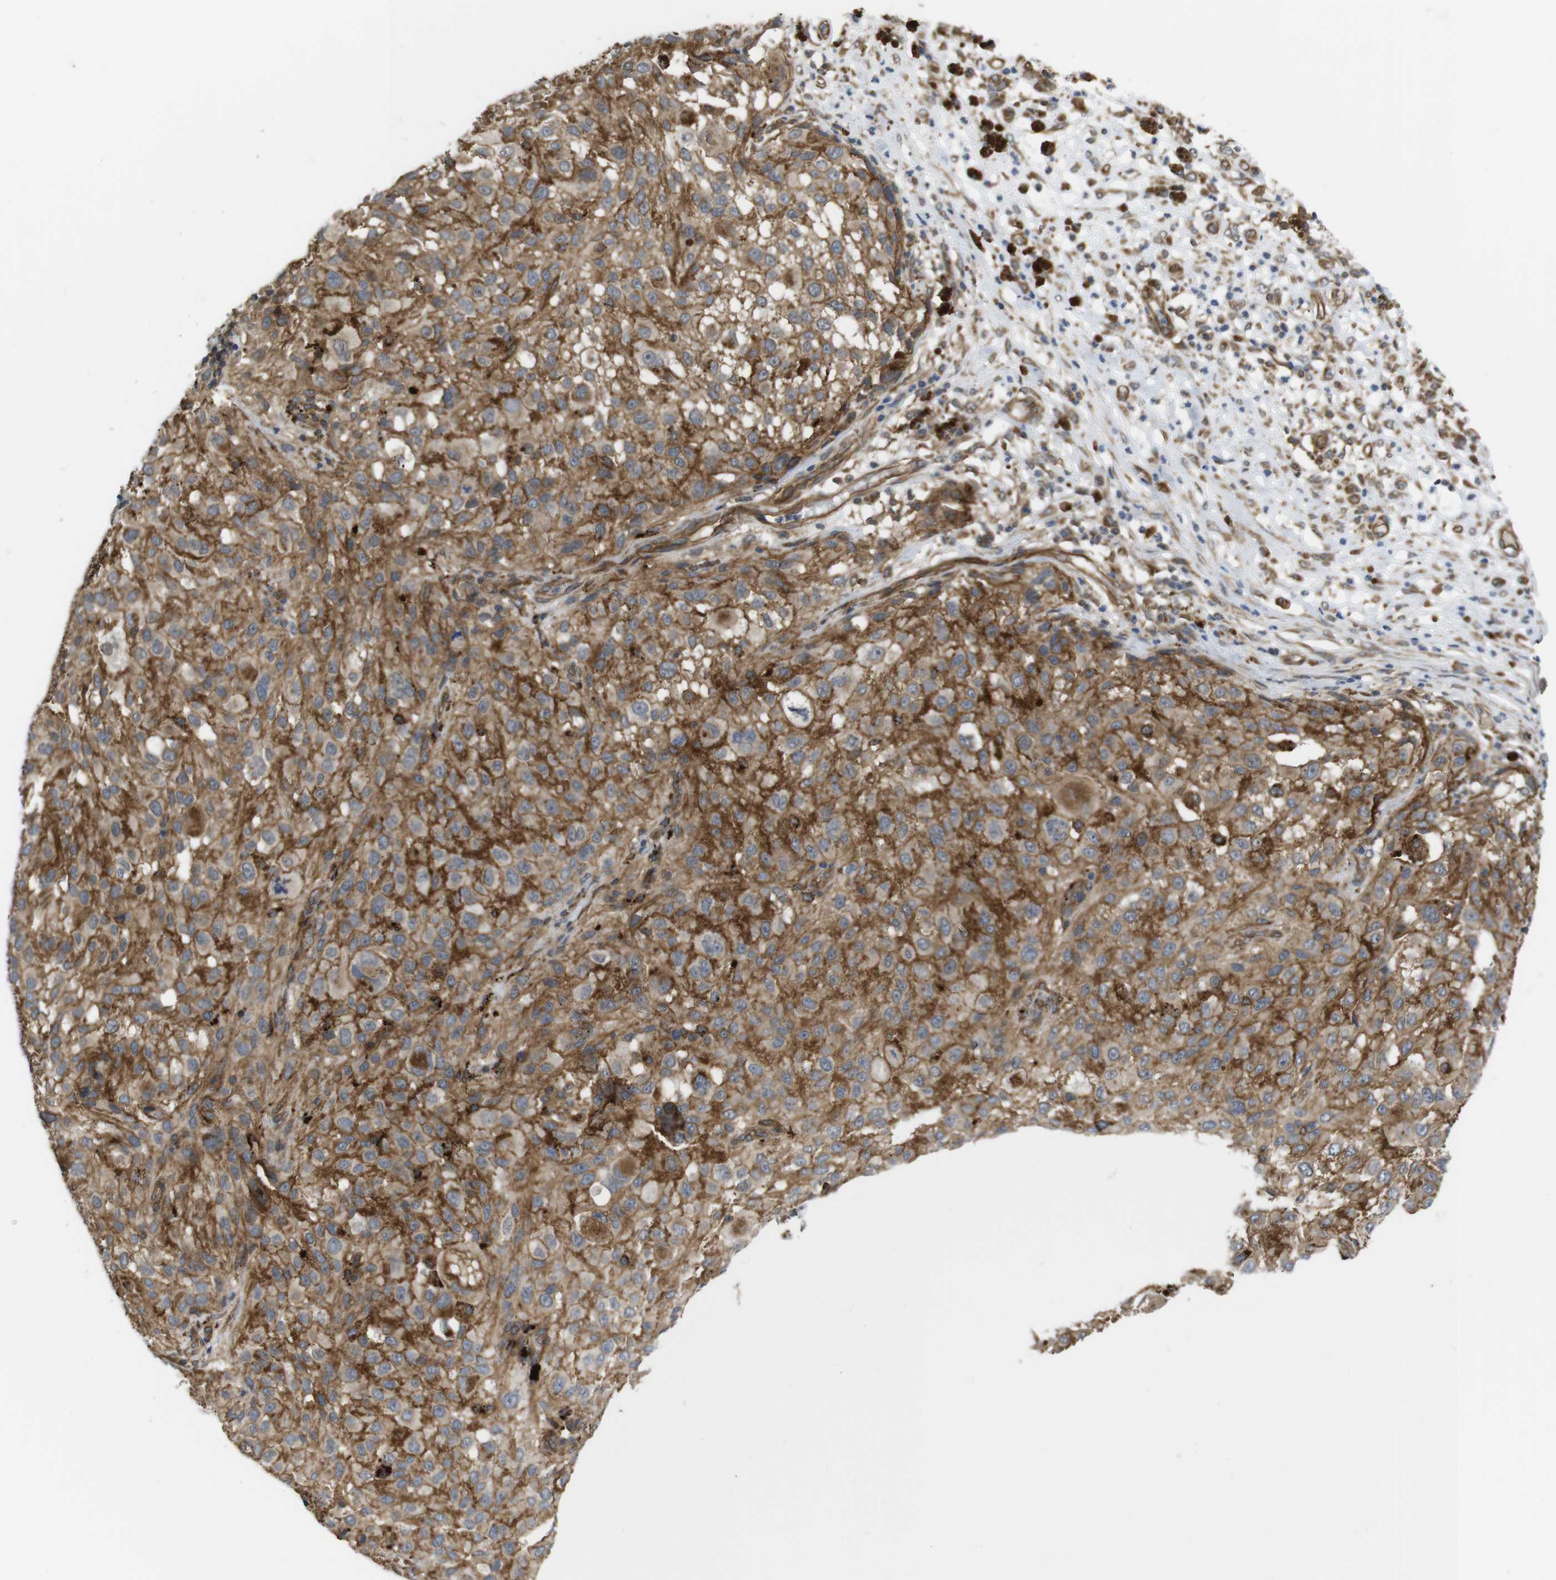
{"staining": {"intensity": "moderate", "quantity": ">75%", "location": "cytoplasmic/membranous"}, "tissue": "melanoma", "cell_type": "Tumor cells", "image_type": "cancer", "snomed": [{"axis": "morphology", "description": "Necrosis, NOS"}, {"axis": "morphology", "description": "Malignant melanoma, NOS"}, {"axis": "topography", "description": "Skin"}], "caption": "A micrograph of malignant melanoma stained for a protein shows moderate cytoplasmic/membranous brown staining in tumor cells.", "gene": "ZDHHC5", "patient": {"sex": "female", "age": 87}}